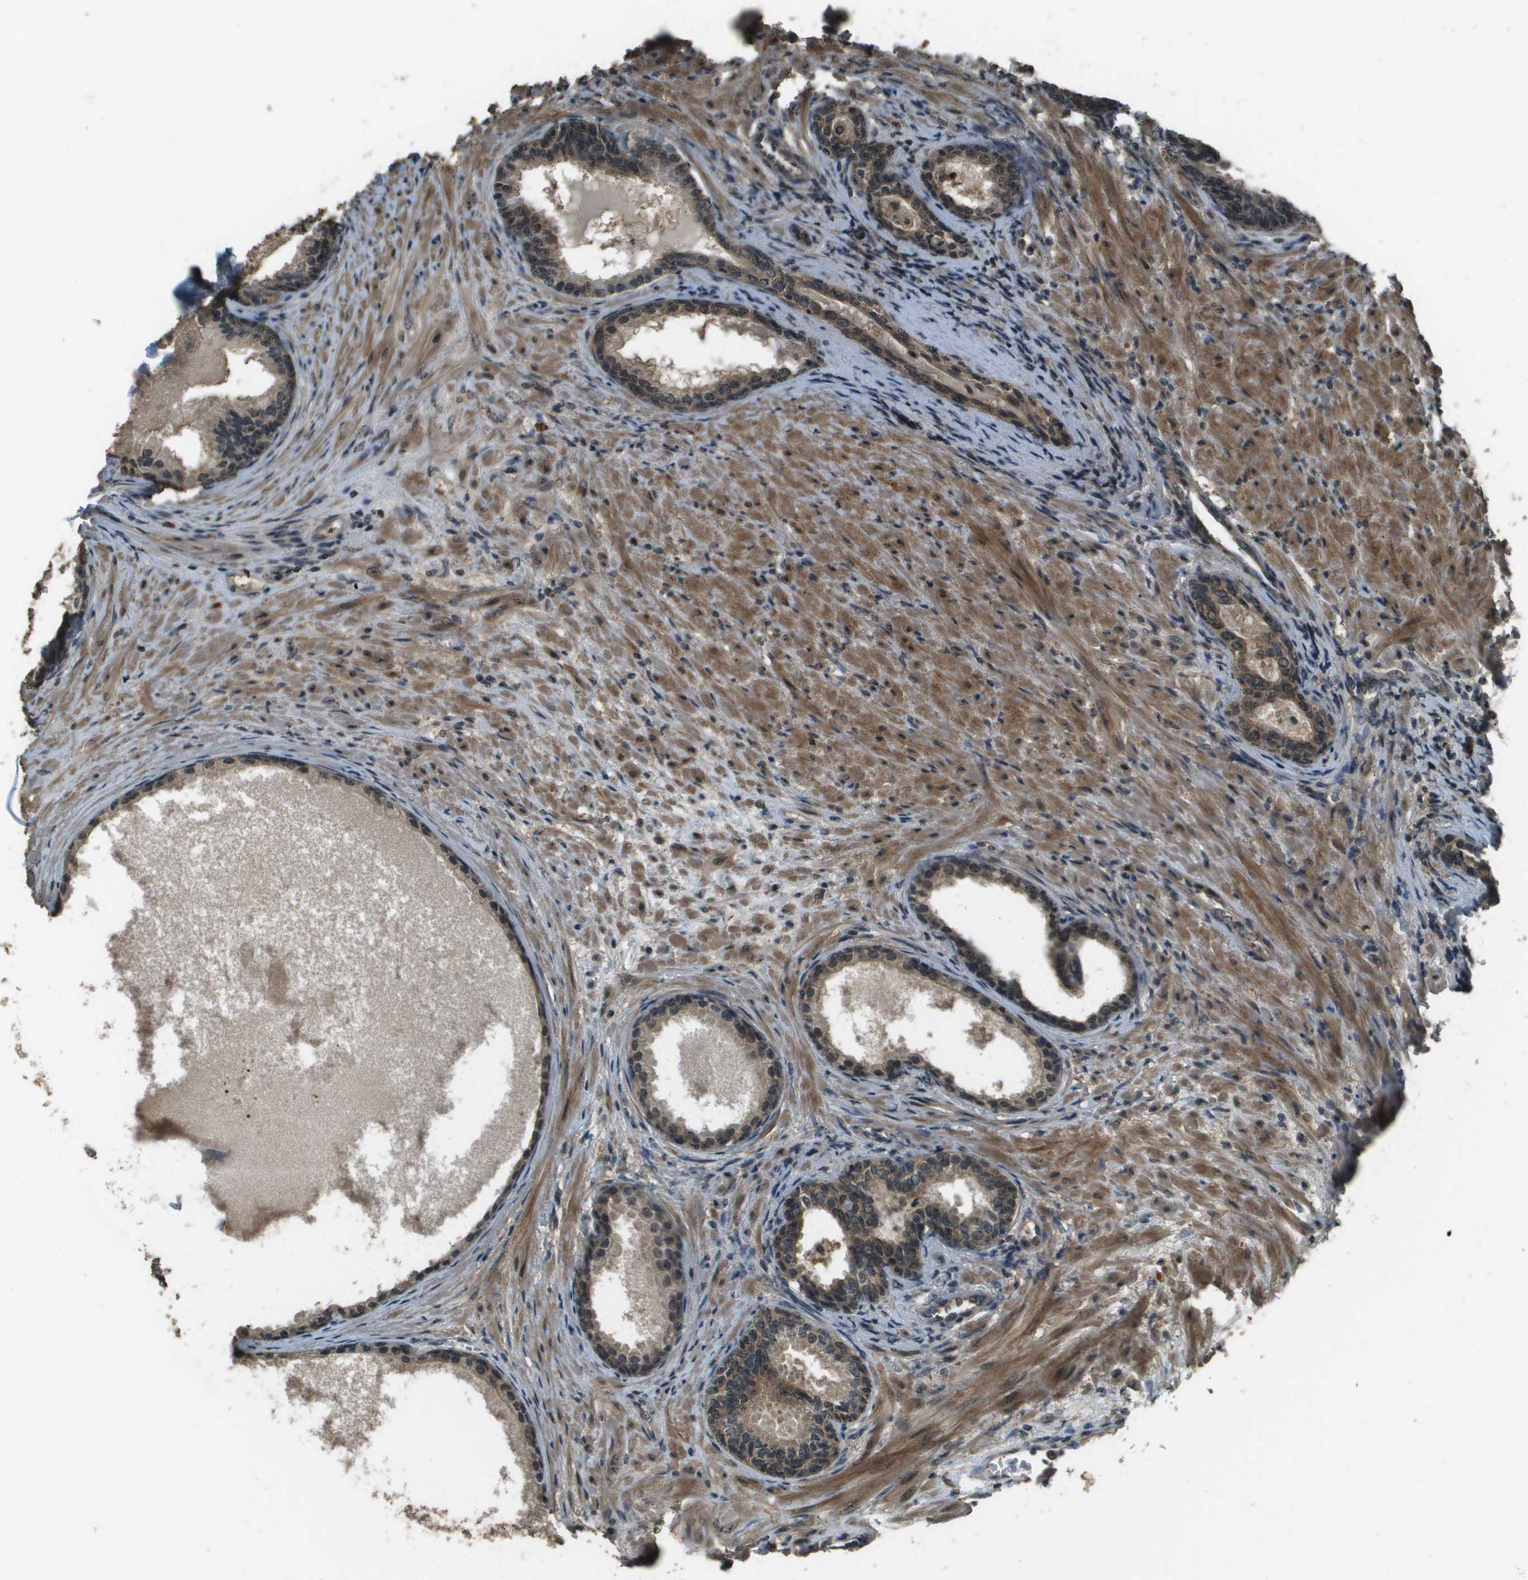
{"staining": {"intensity": "weak", "quantity": ">75%", "location": "cytoplasmic/membranous"}, "tissue": "prostate", "cell_type": "Glandular cells", "image_type": "normal", "snomed": [{"axis": "morphology", "description": "Normal tissue, NOS"}, {"axis": "topography", "description": "Prostate"}], "caption": "The immunohistochemical stain highlights weak cytoplasmic/membranous positivity in glandular cells of benign prostate. The staining was performed using DAB, with brown indicating positive protein expression. Nuclei are stained blue with hematoxylin.", "gene": "SDC3", "patient": {"sex": "male", "age": 76}}